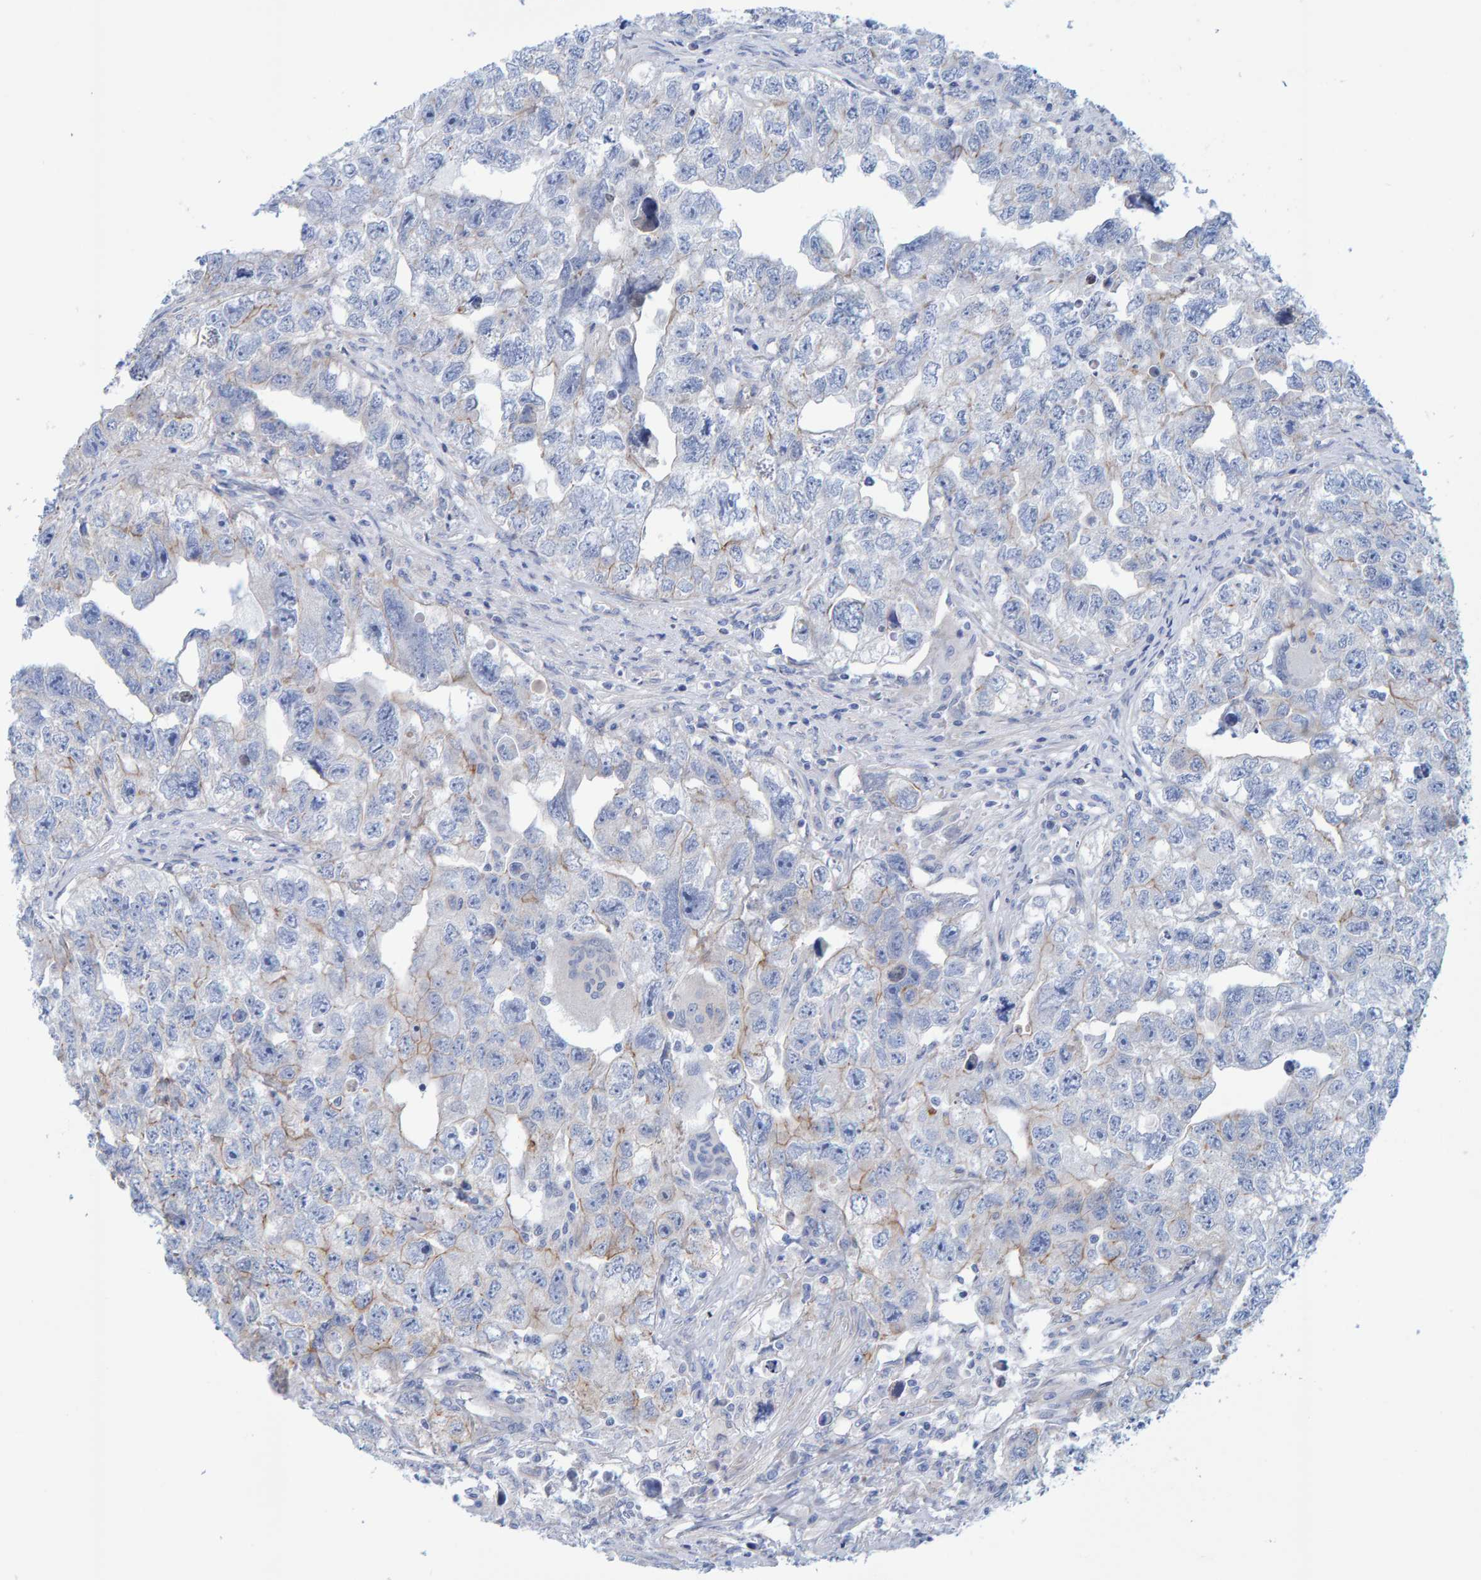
{"staining": {"intensity": "weak", "quantity": "<25%", "location": "cytoplasmic/membranous"}, "tissue": "testis cancer", "cell_type": "Tumor cells", "image_type": "cancer", "snomed": [{"axis": "morphology", "description": "Seminoma, NOS"}, {"axis": "morphology", "description": "Carcinoma, Embryonal, NOS"}, {"axis": "topography", "description": "Testis"}], "caption": "Testis cancer (seminoma) was stained to show a protein in brown. There is no significant expression in tumor cells.", "gene": "JAKMIP3", "patient": {"sex": "male", "age": 43}}